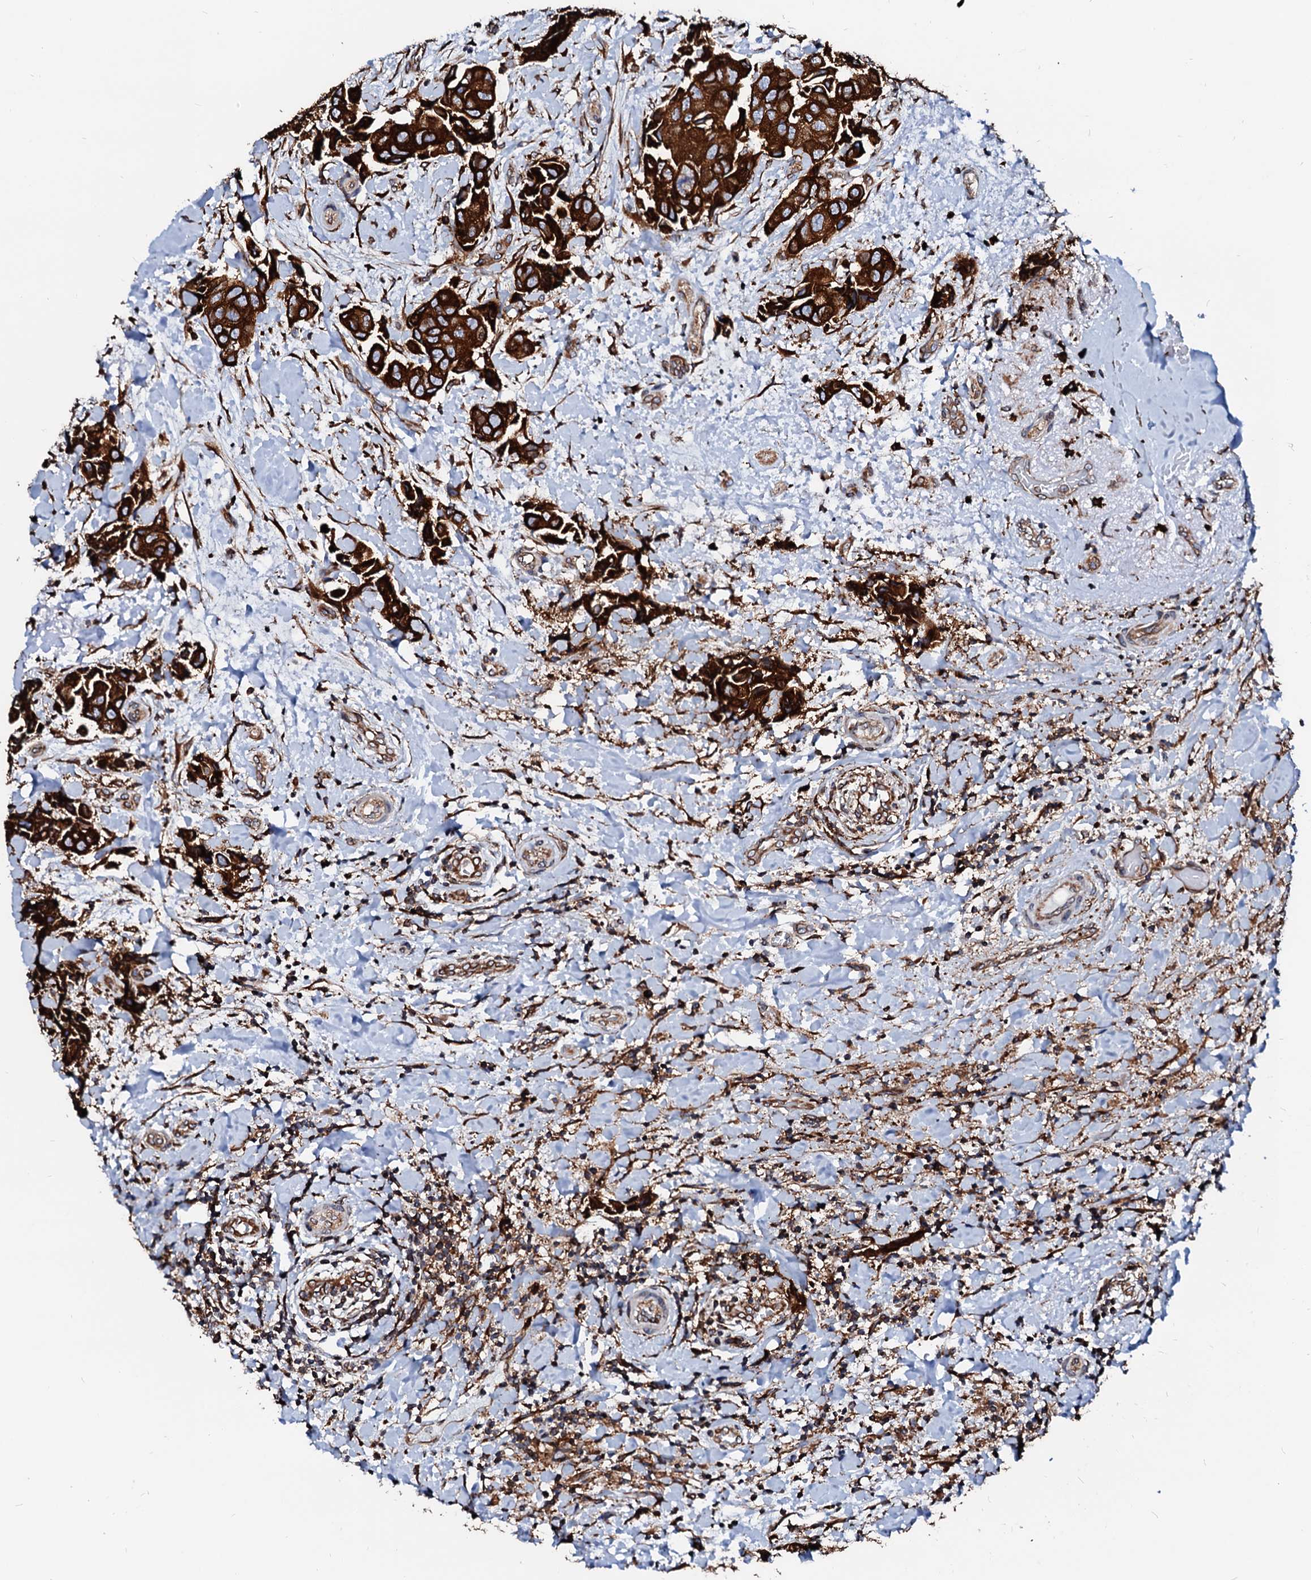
{"staining": {"intensity": "strong", "quantity": ">75%", "location": "cytoplasmic/membranous"}, "tissue": "breast cancer", "cell_type": "Tumor cells", "image_type": "cancer", "snomed": [{"axis": "morphology", "description": "Normal tissue, NOS"}, {"axis": "morphology", "description": "Duct carcinoma"}, {"axis": "topography", "description": "Breast"}], "caption": "A brown stain shows strong cytoplasmic/membranous expression of a protein in breast cancer (invasive ductal carcinoma) tumor cells.", "gene": "DERL1", "patient": {"sex": "female", "age": 62}}